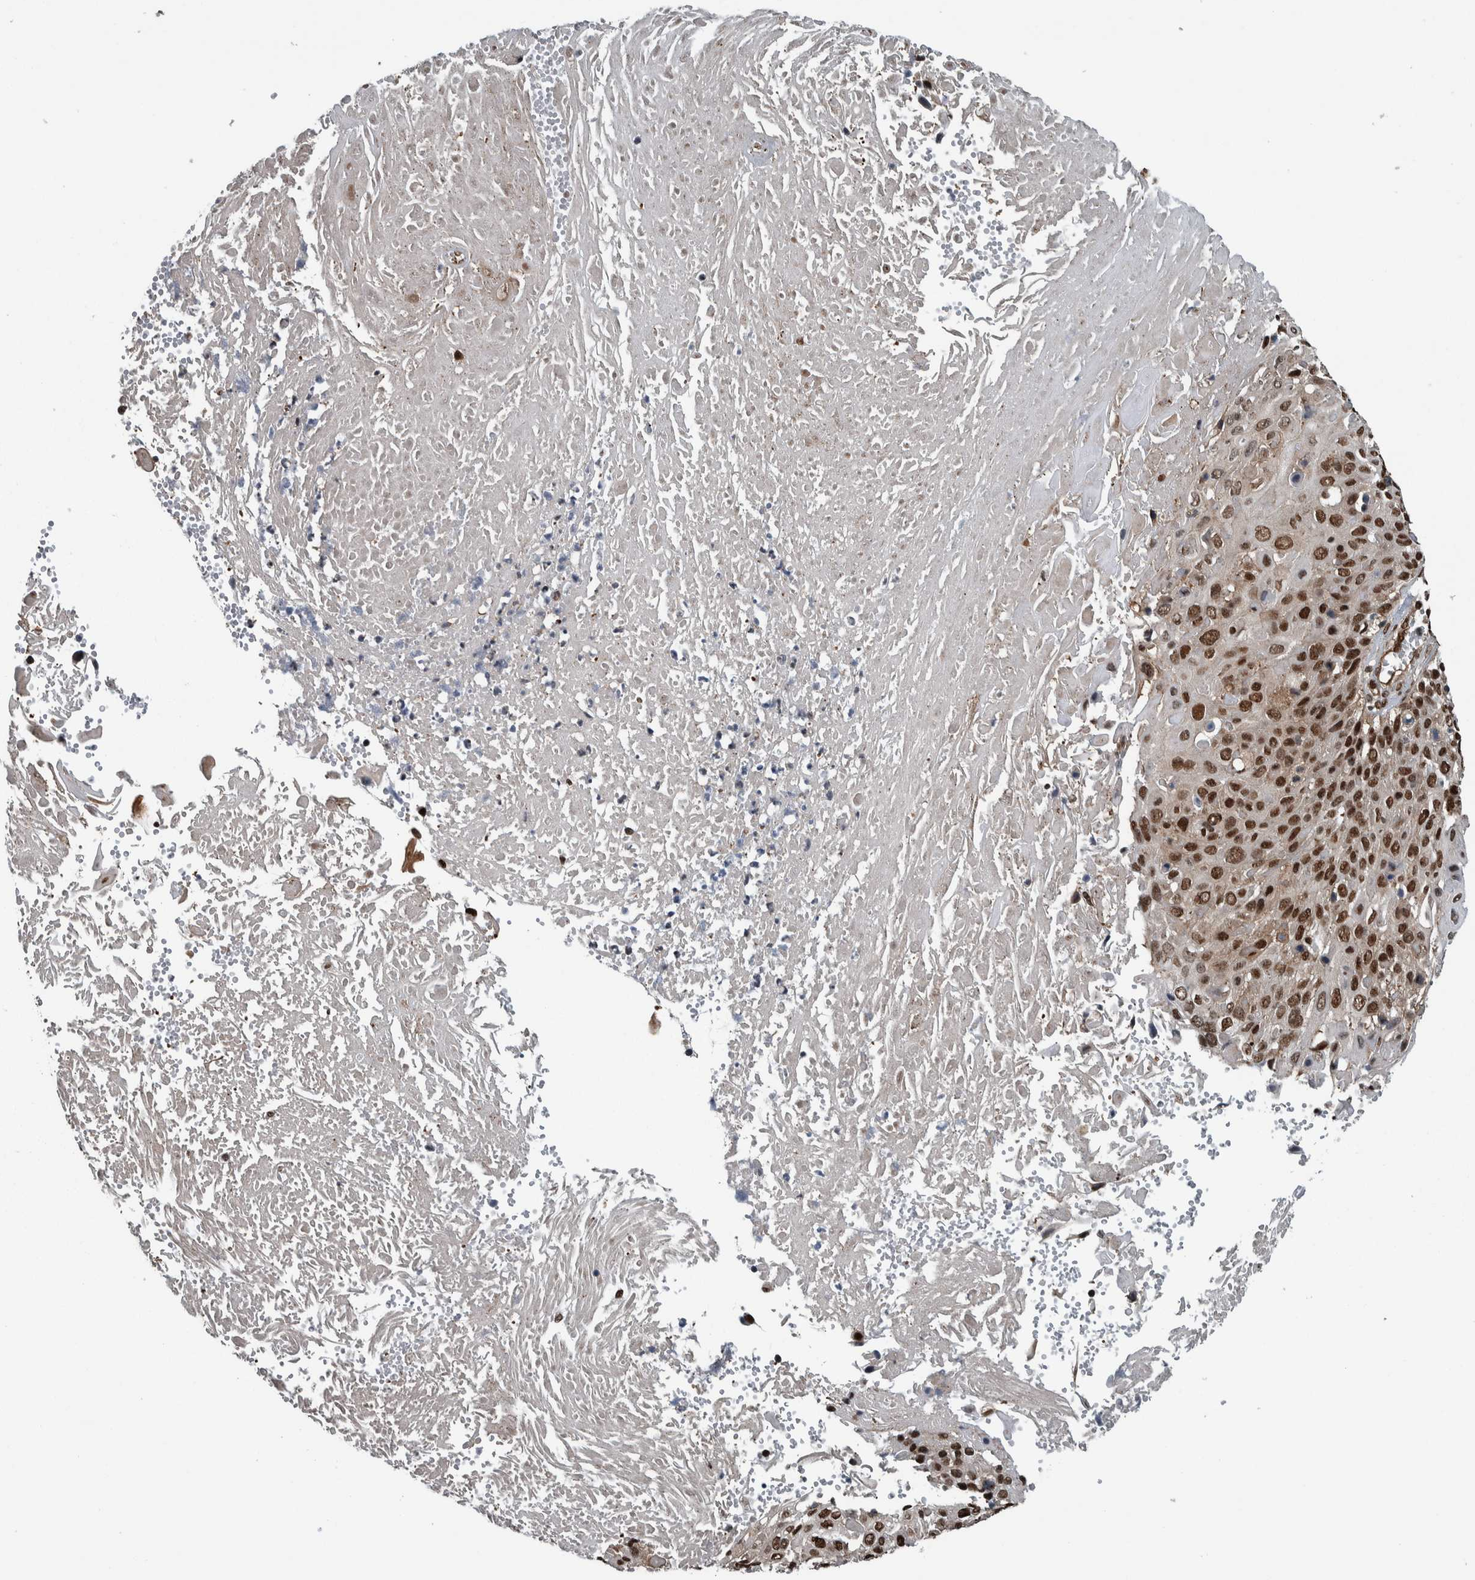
{"staining": {"intensity": "strong", "quantity": ">75%", "location": "nuclear"}, "tissue": "cervical cancer", "cell_type": "Tumor cells", "image_type": "cancer", "snomed": [{"axis": "morphology", "description": "Squamous cell carcinoma, NOS"}, {"axis": "topography", "description": "Cervix"}], "caption": "IHC (DAB (3,3'-diaminobenzidine)) staining of cervical cancer demonstrates strong nuclear protein positivity in approximately >75% of tumor cells.", "gene": "FAM135B", "patient": {"sex": "female", "age": 74}}